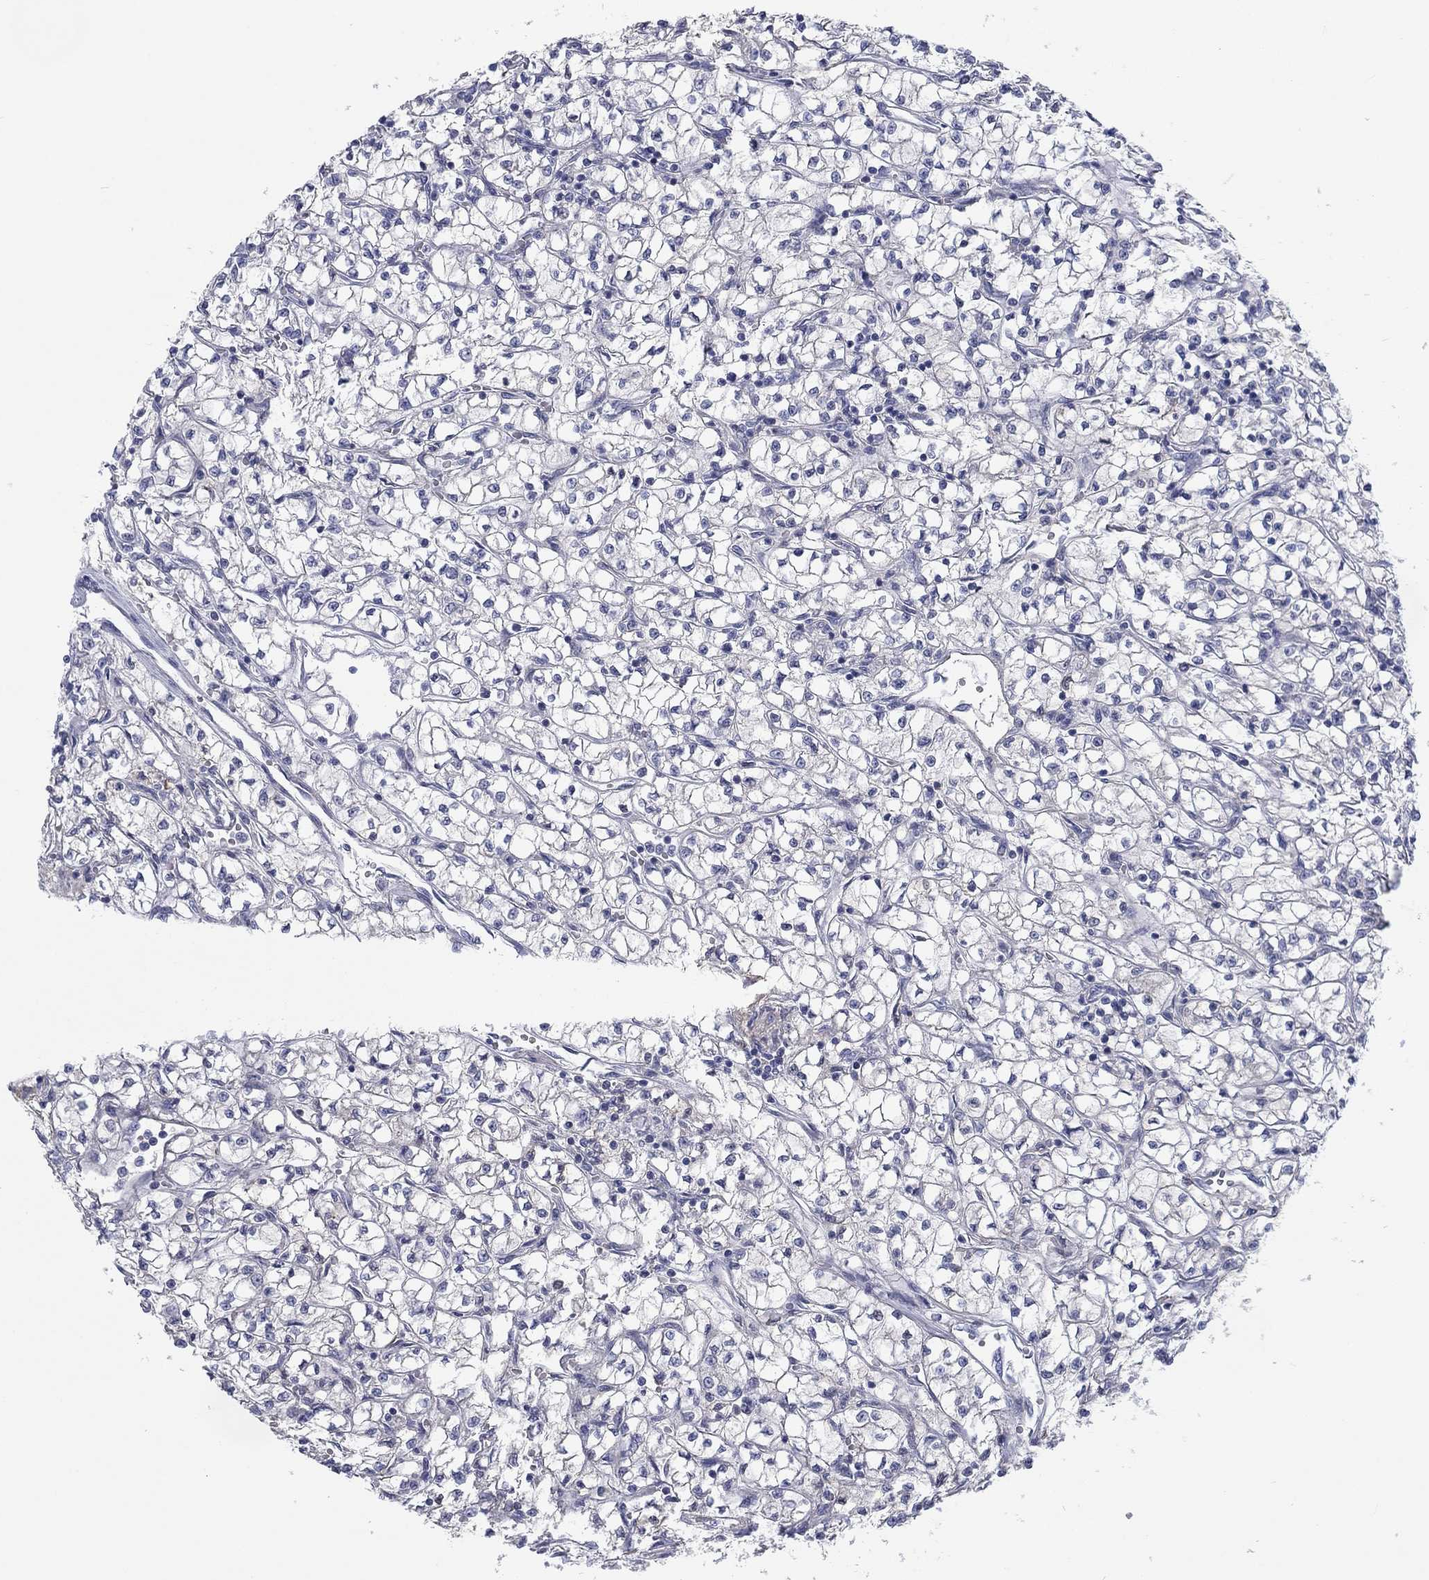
{"staining": {"intensity": "negative", "quantity": "none", "location": "none"}, "tissue": "renal cancer", "cell_type": "Tumor cells", "image_type": "cancer", "snomed": [{"axis": "morphology", "description": "Adenocarcinoma, NOS"}, {"axis": "topography", "description": "Kidney"}], "caption": "Immunohistochemical staining of adenocarcinoma (renal) reveals no significant expression in tumor cells.", "gene": "CALB1", "patient": {"sex": "female", "age": 64}}